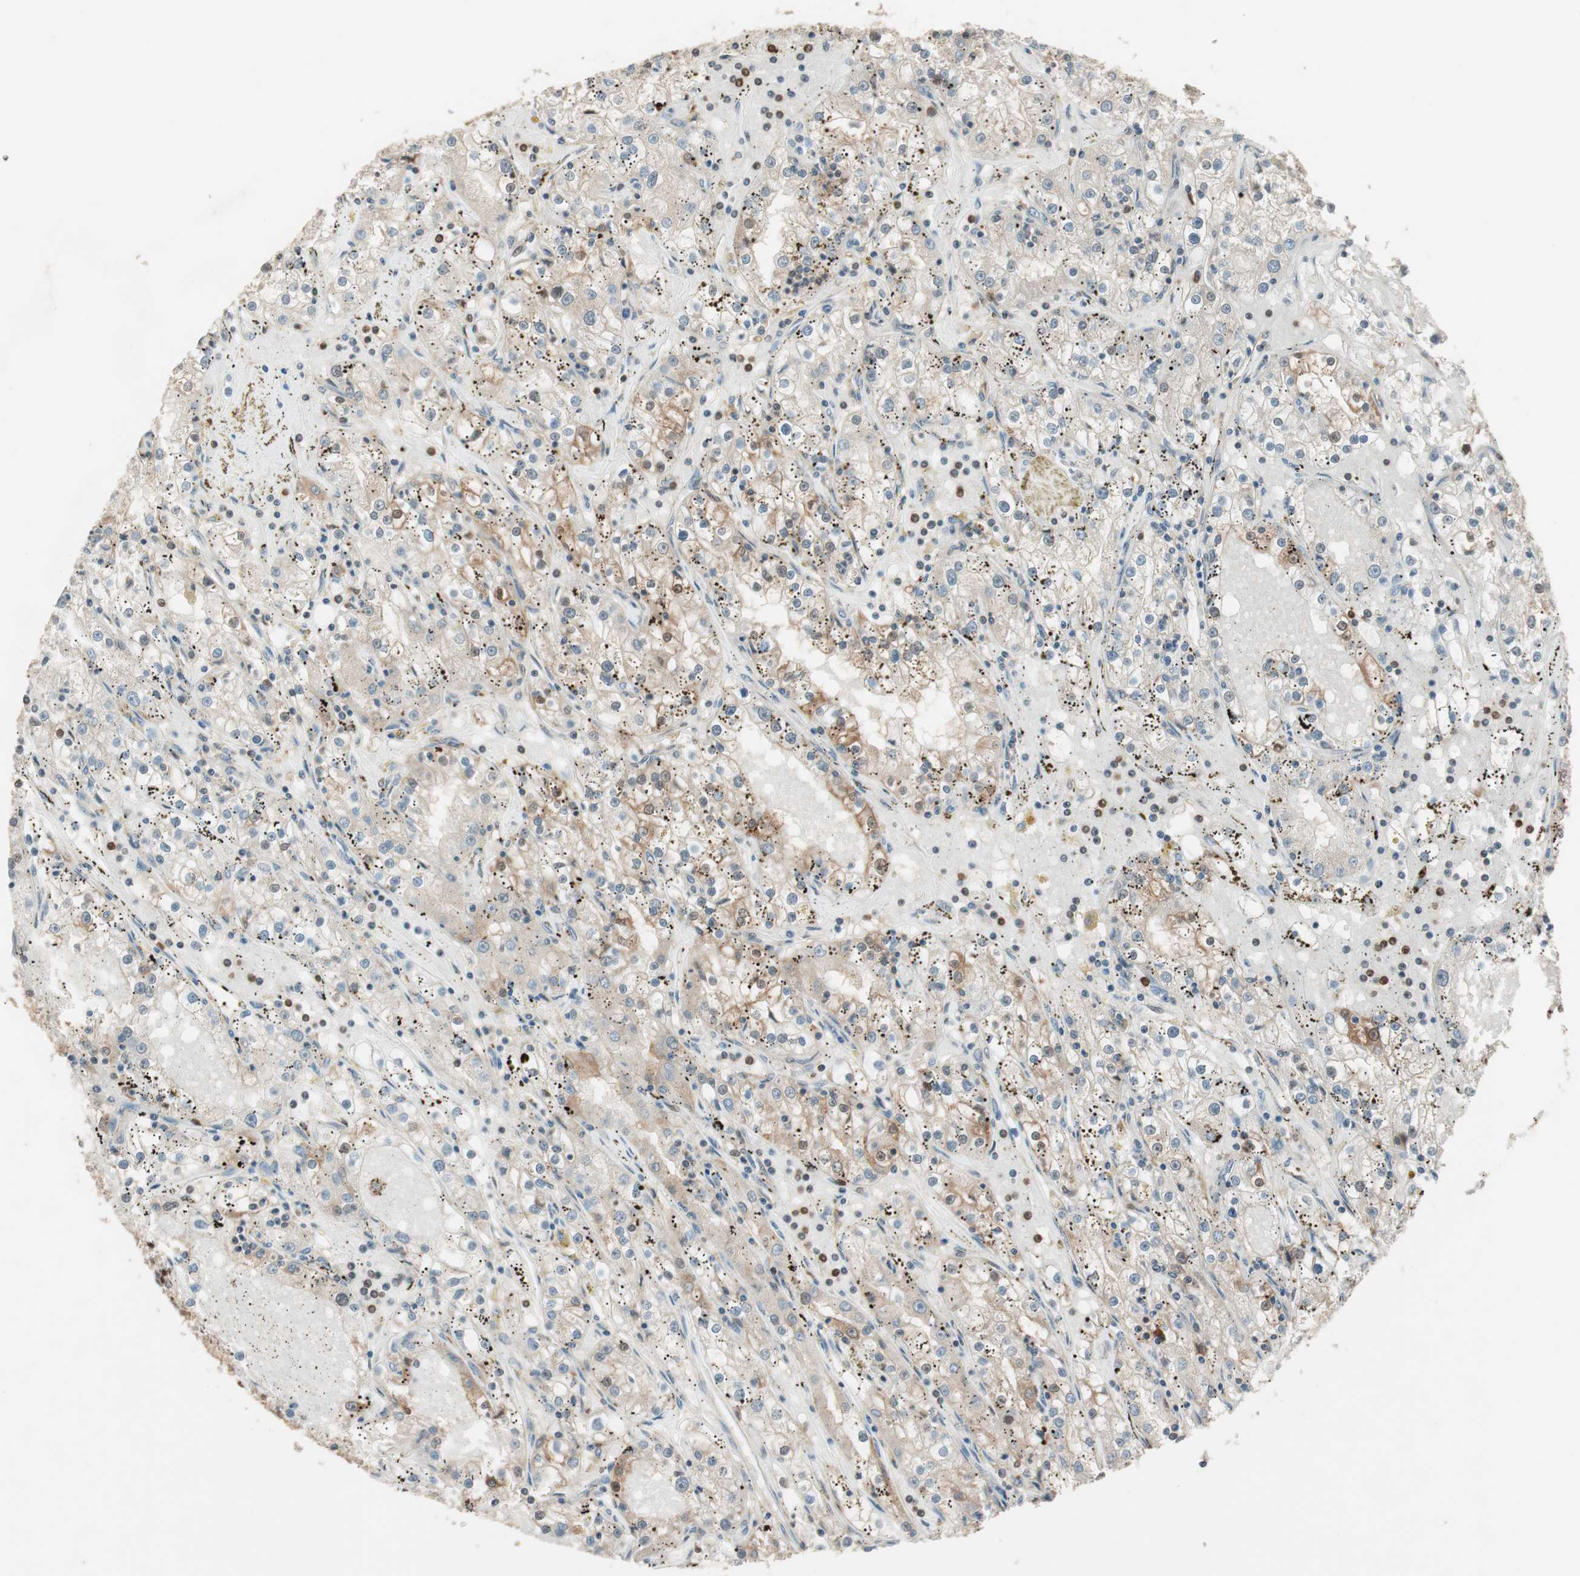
{"staining": {"intensity": "moderate", "quantity": "25%-75%", "location": "cytoplasmic/membranous"}, "tissue": "renal cancer", "cell_type": "Tumor cells", "image_type": "cancer", "snomed": [{"axis": "morphology", "description": "Adenocarcinoma, NOS"}, {"axis": "topography", "description": "Kidney"}], "caption": "Renal cancer tissue reveals moderate cytoplasmic/membranous expression in approximately 25%-75% of tumor cells, visualized by immunohistochemistry.", "gene": "BIN1", "patient": {"sex": "male", "age": 56}}